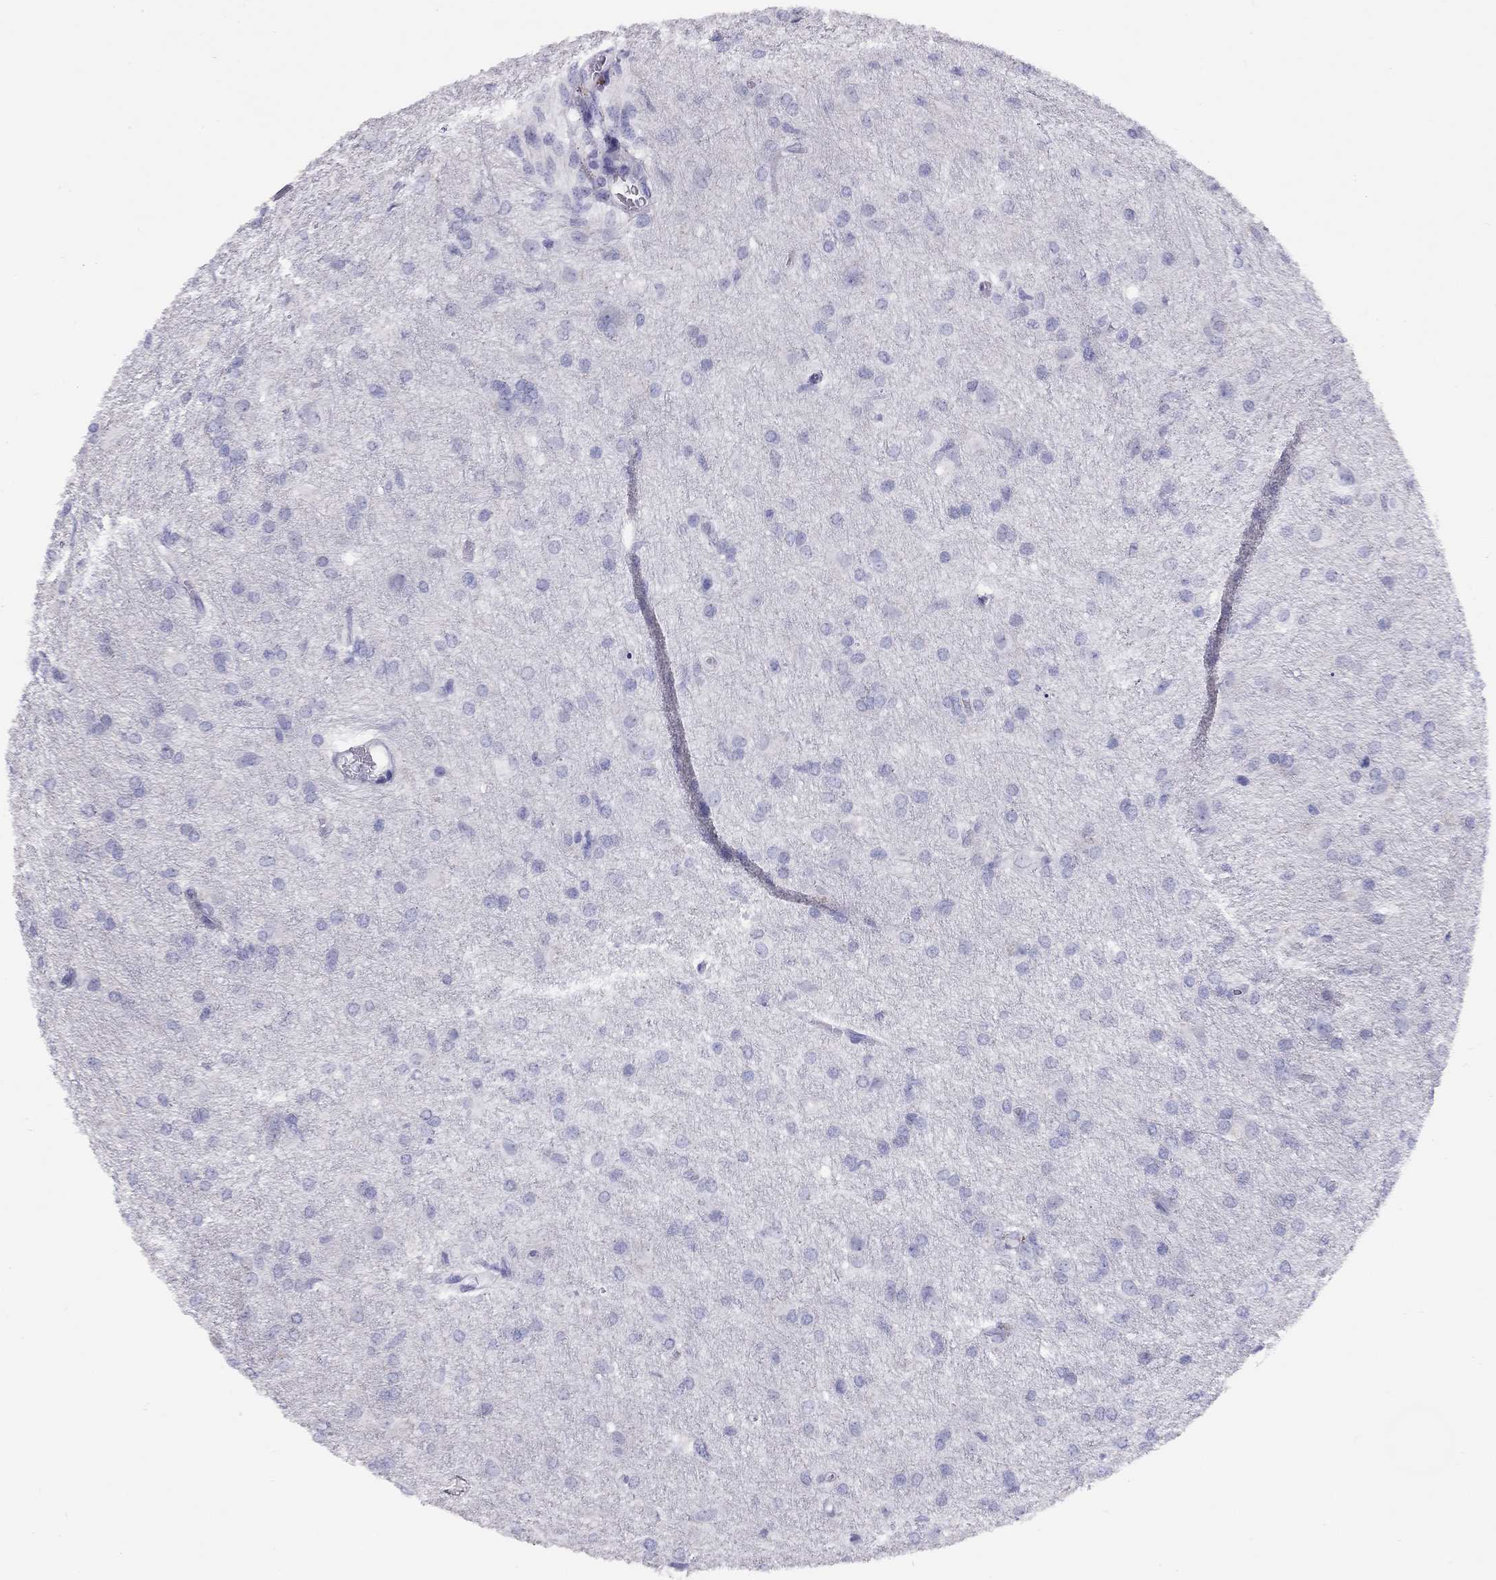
{"staining": {"intensity": "negative", "quantity": "none", "location": "none"}, "tissue": "glioma", "cell_type": "Tumor cells", "image_type": "cancer", "snomed": [{"axis": "morphology", "description": "Glioma, malignant, High grade"}, {"axis": "topography", "description": "Brain"}], "caption": "DAB (3,3'-diaminobenzidine) immunohistochemical staining of human malignant glioma (high-grade) shows no significant staining in tumor cells.", "gene": "LRIT2", "patient": {"sex": "male", "age": 68}}